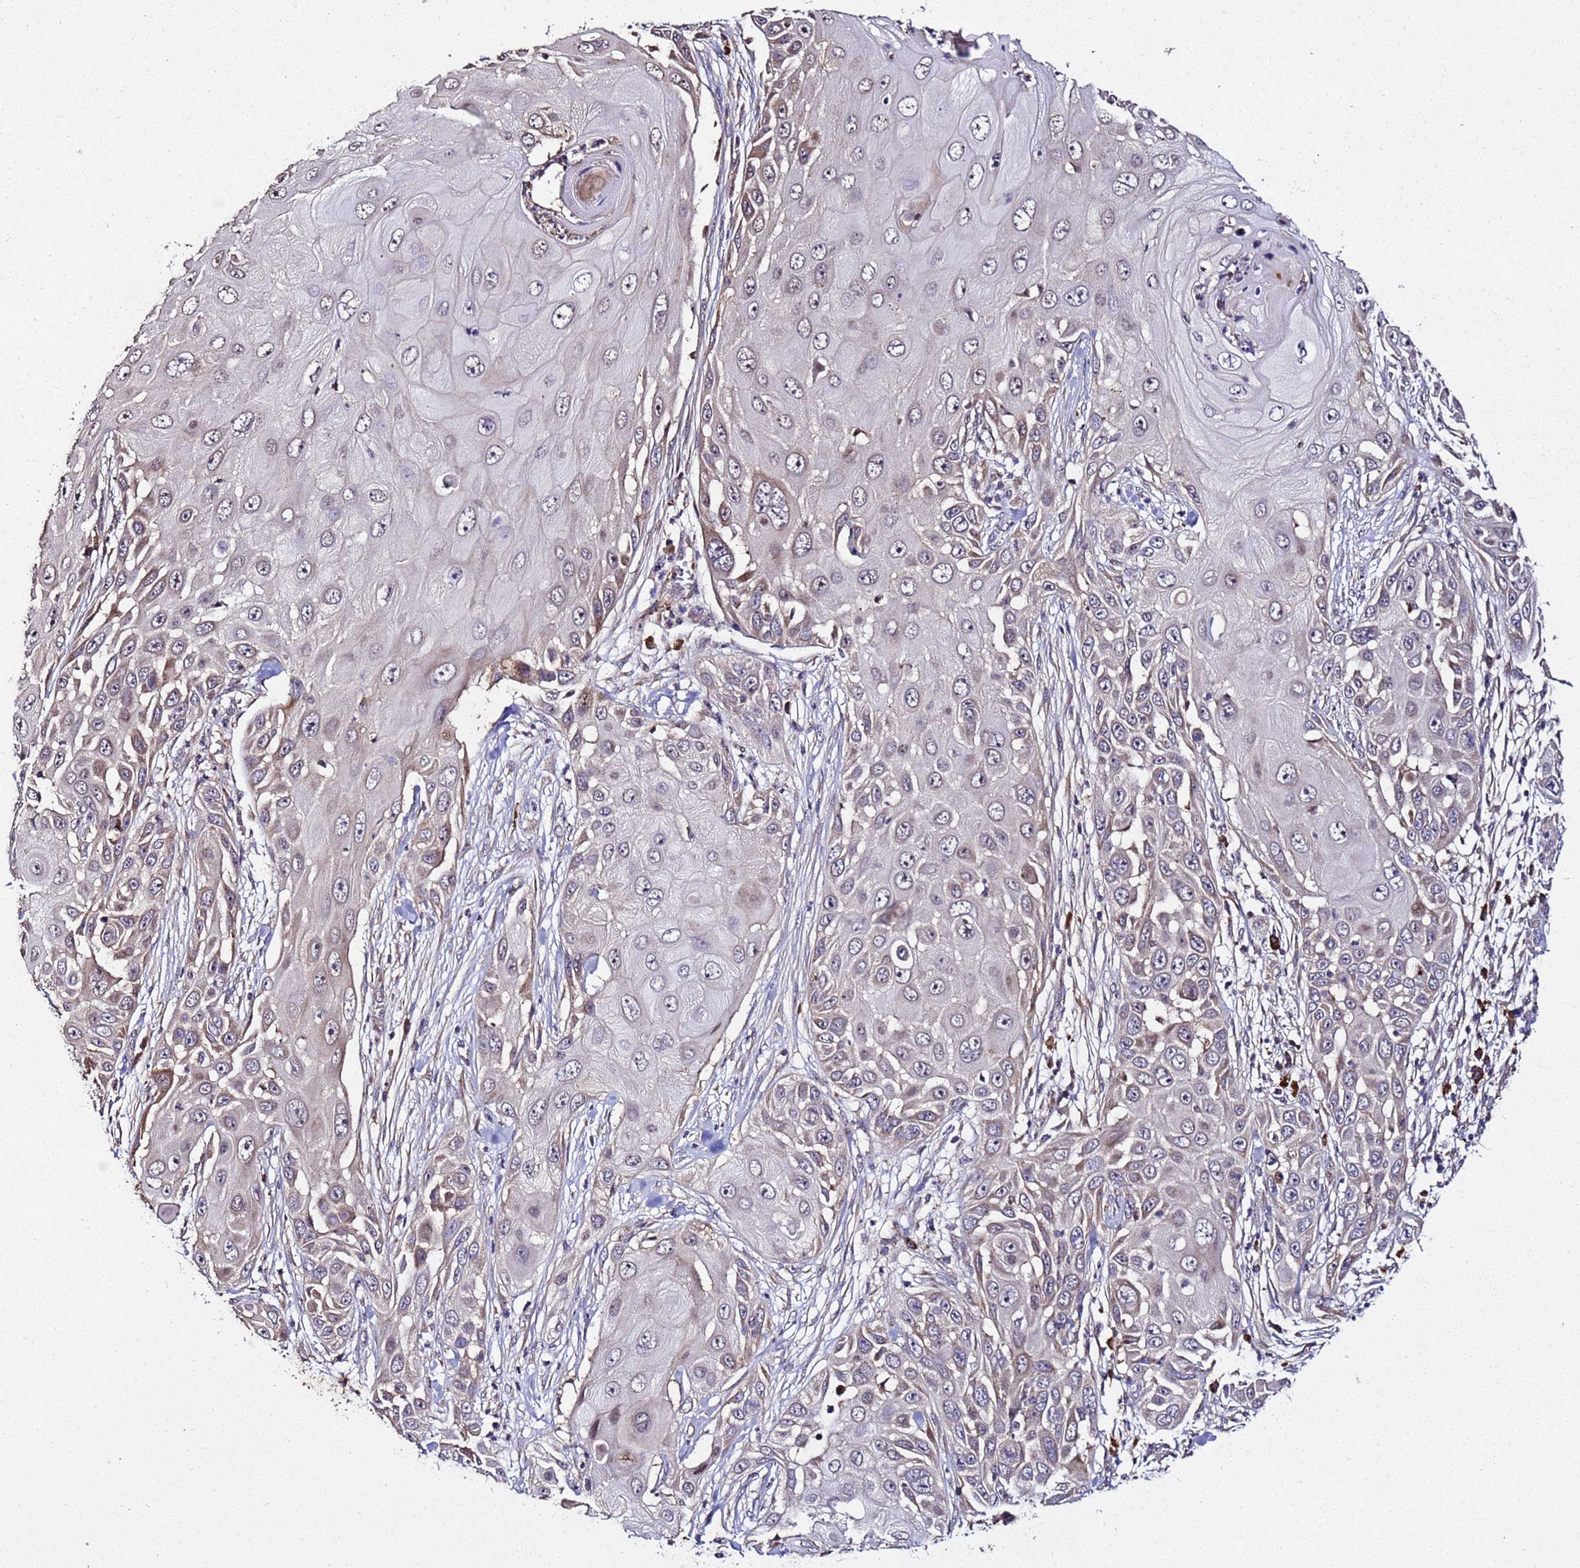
{"staining": {"intensity": "moderate", "quantity": "<25%", "location": "cytoplasmic/membranous"}, "tissue": "skin cancer", "cell_type": "Tumor cells", "image_type": "cancer", "snomed": [{"axis": "morphology", "description": "Squamous cell carcinoma, NOS"}, {"axis": "topography", "description": "Skin"}], "caption": "This photomicrograph demonstrates squamous cell carcinoma (skin) stained with immunohistochemistry (IHC) to label a protein in brown. The cytoplasmic/membranous of tumor cells show moderate positivity for the protein. Nuclei are counter-stained blue.", "gene": "WNK4", "patient": {"sex": "female", "age": 44}}